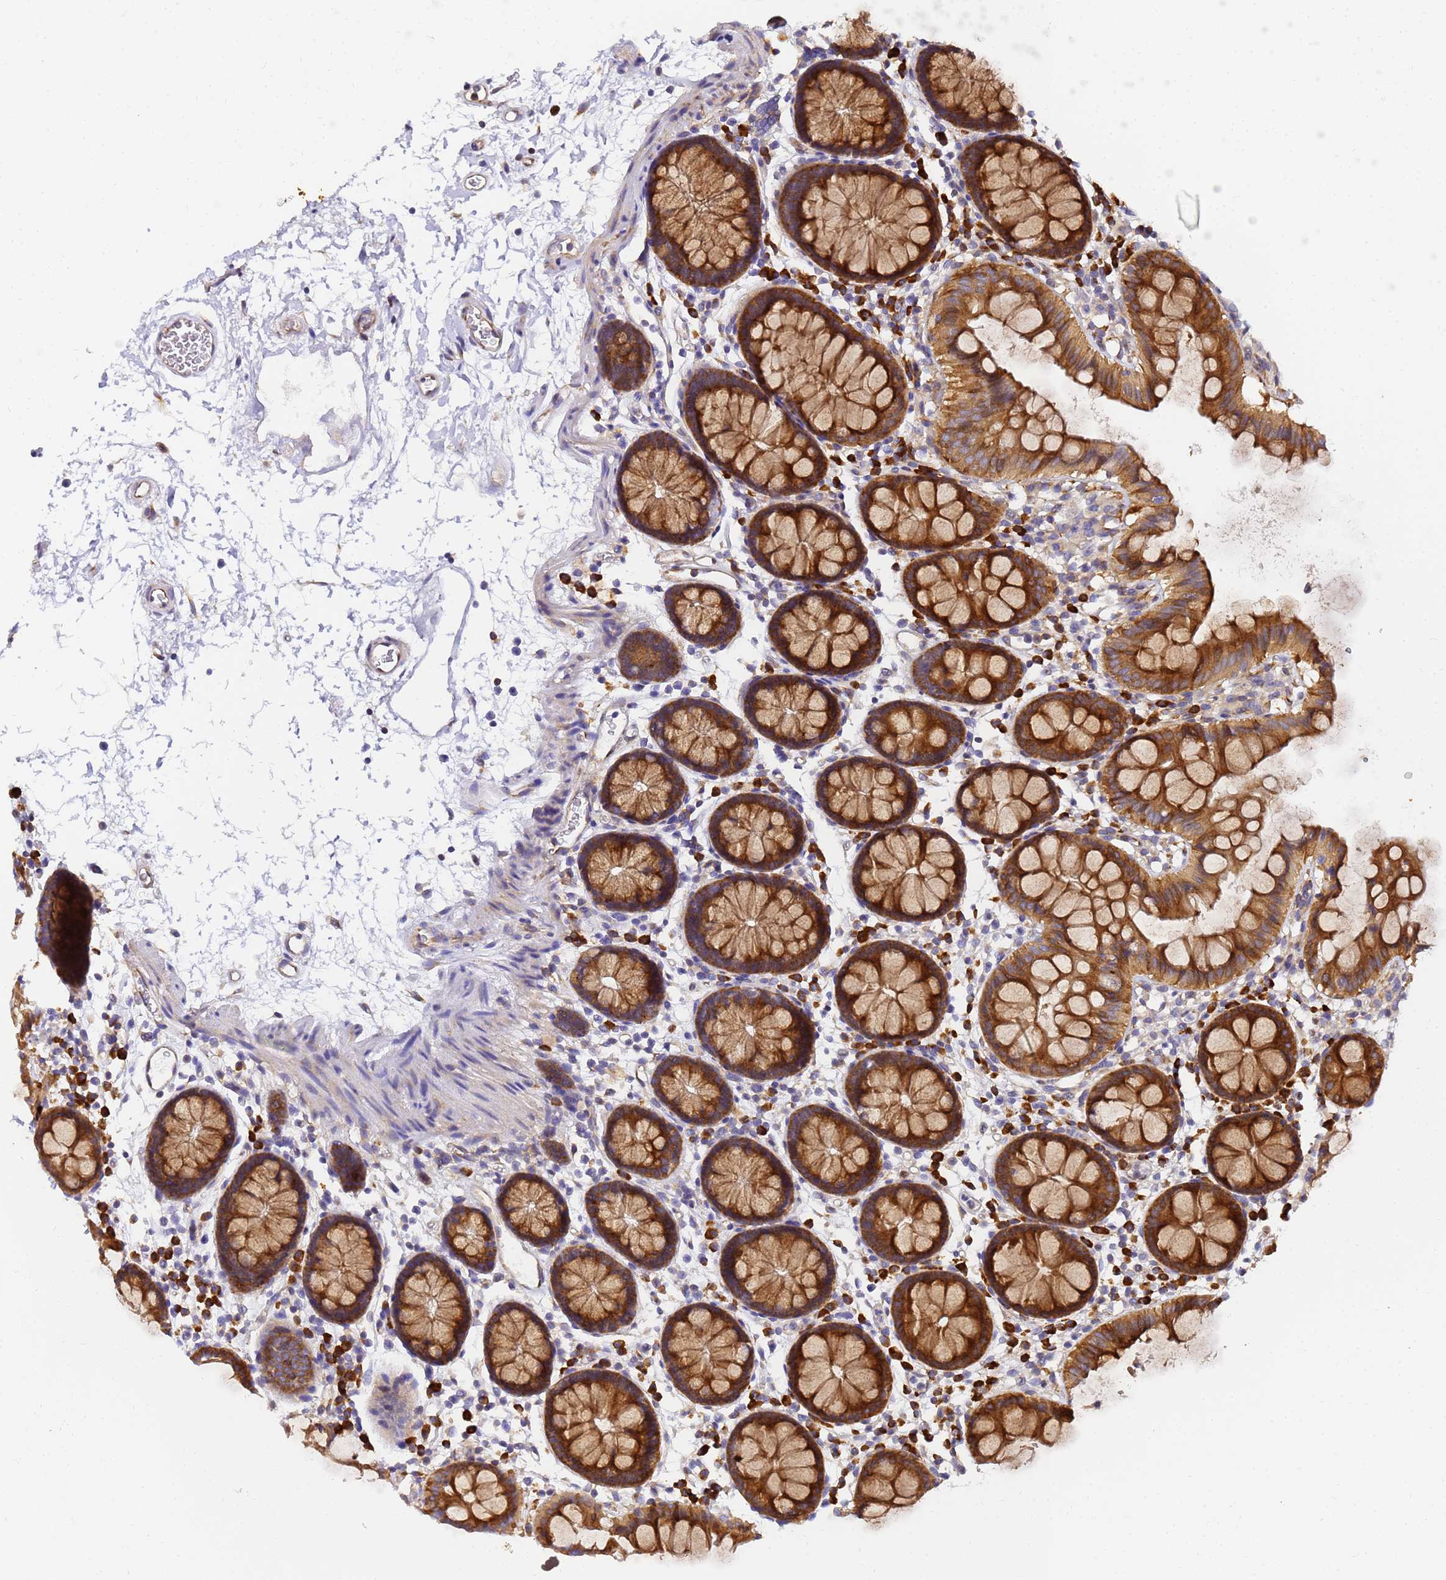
{"staining": {"intensity": "moderate", "quantity": "25%-75%", "location": "cytoplasmic/membranous"}, "tissue": "colon", "cell_type": "Endothelial cells", "image_type": "normal", "snomed": [{"axis": "morphology", "description": "Normal tissue, NOS"}, {"axis": "topography", "description": "Colon"}], "caption": "A medium amount of moderate cytoplasmic/membranous positivity is present in about 25%-75% of endothelial cells in benign colon.", "gene": "POM121C", "patient": {"sex": "male", "age": 75}}